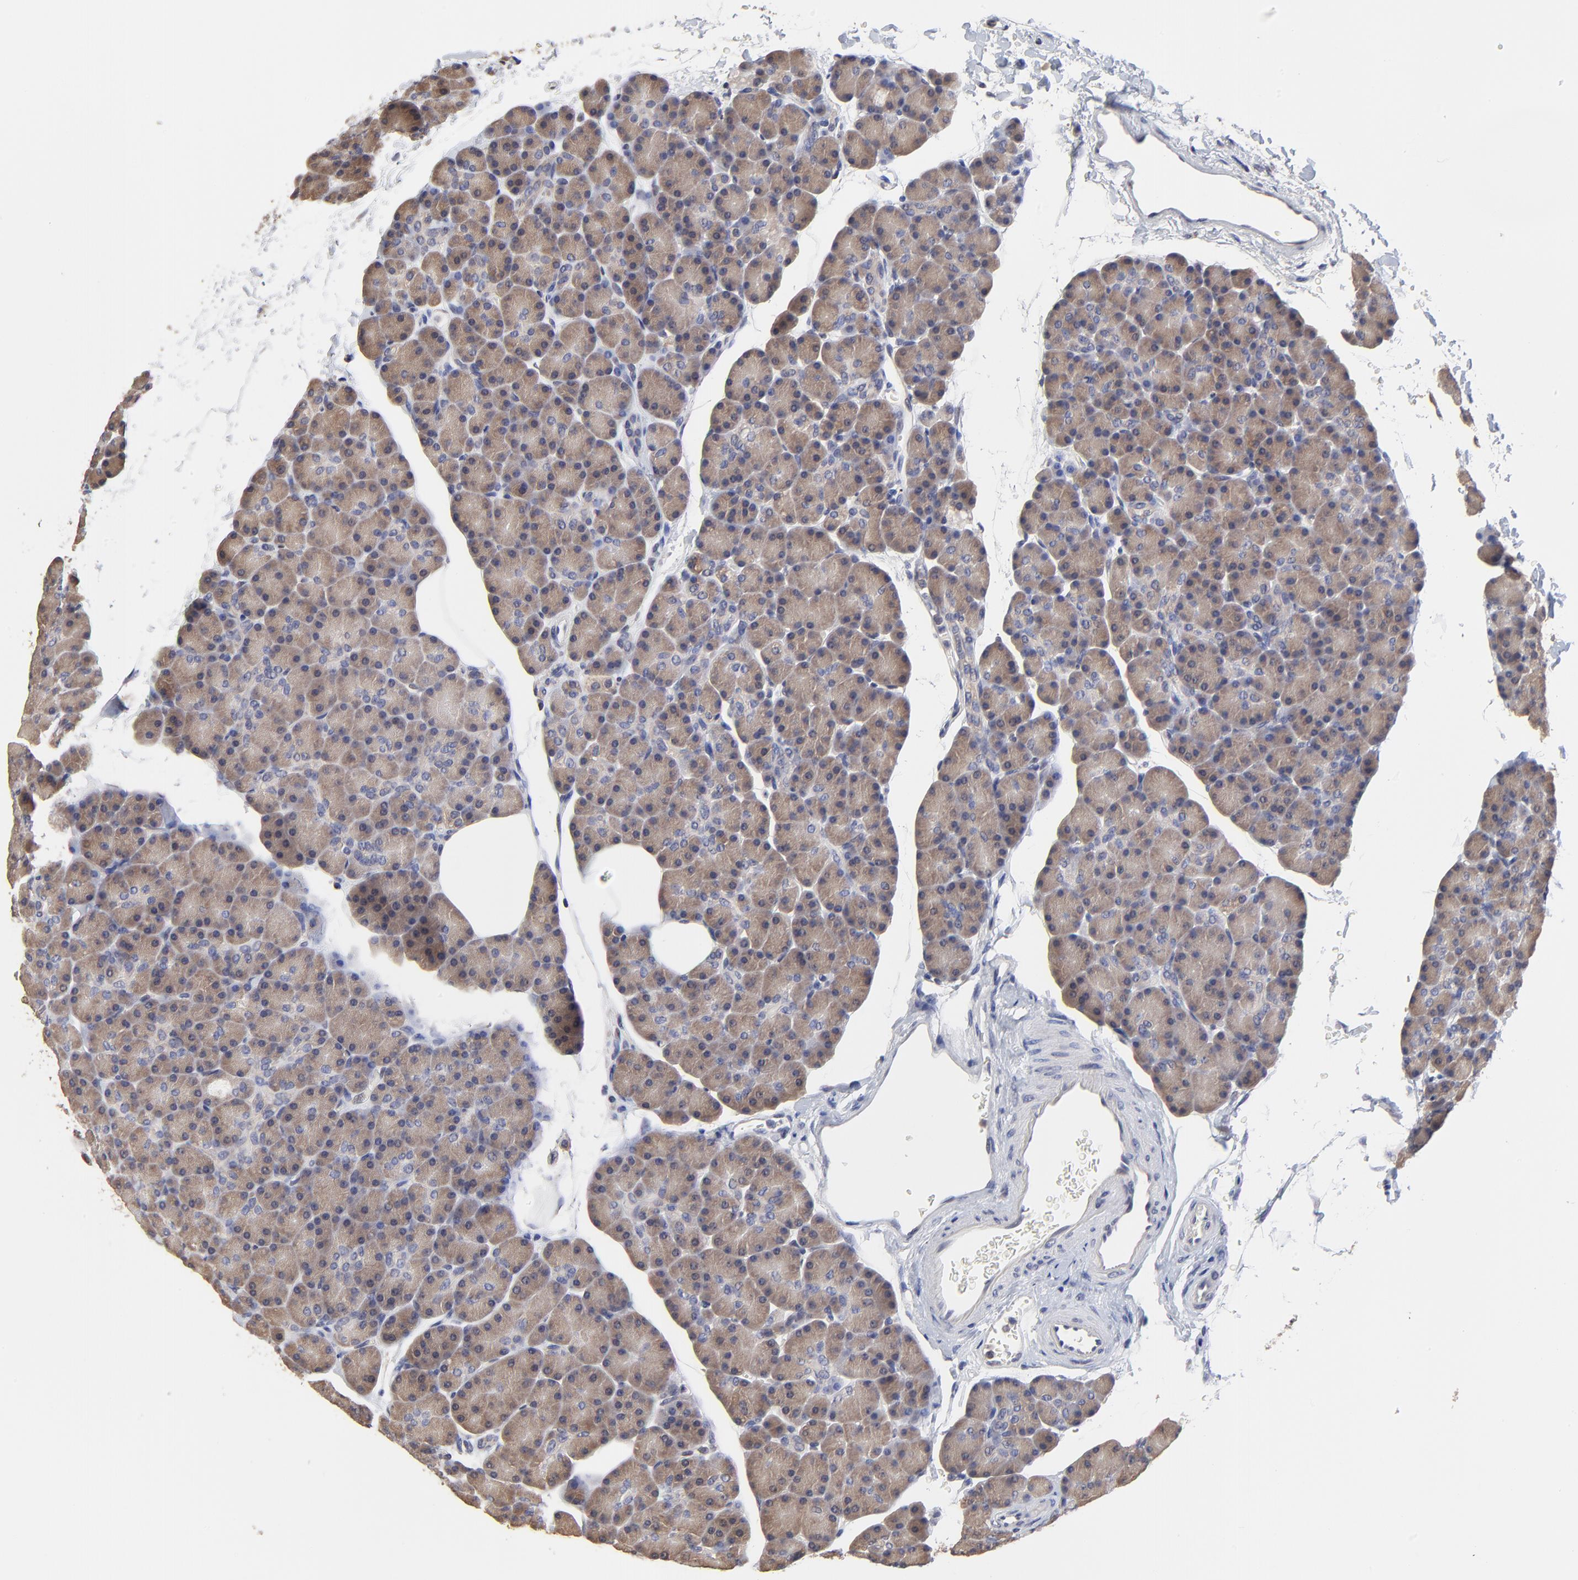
{"staining": {"intensity": "moderate", "quantity": "25%-75%", "location": "cytoplasmic/membranous"}, "tissue": "pancreas", "cell_type": "Exocrine glandular cells", "image_type": "normal", "snomed": [{"axis": "morphology", "description": "Normal tissue, NOS"}, {"axis": "topography", "description": "Pancreas"}], "caption": "Immunohistochemical staining of unremarkable pancreas demonstrates 25%-75% levels of moderate cytoplasmic/membranous protein staining in approximately 25%-75% of exocrine glandular cells.", "gene": "CCT2", "patient": {"sex": "female", "age": 43}}